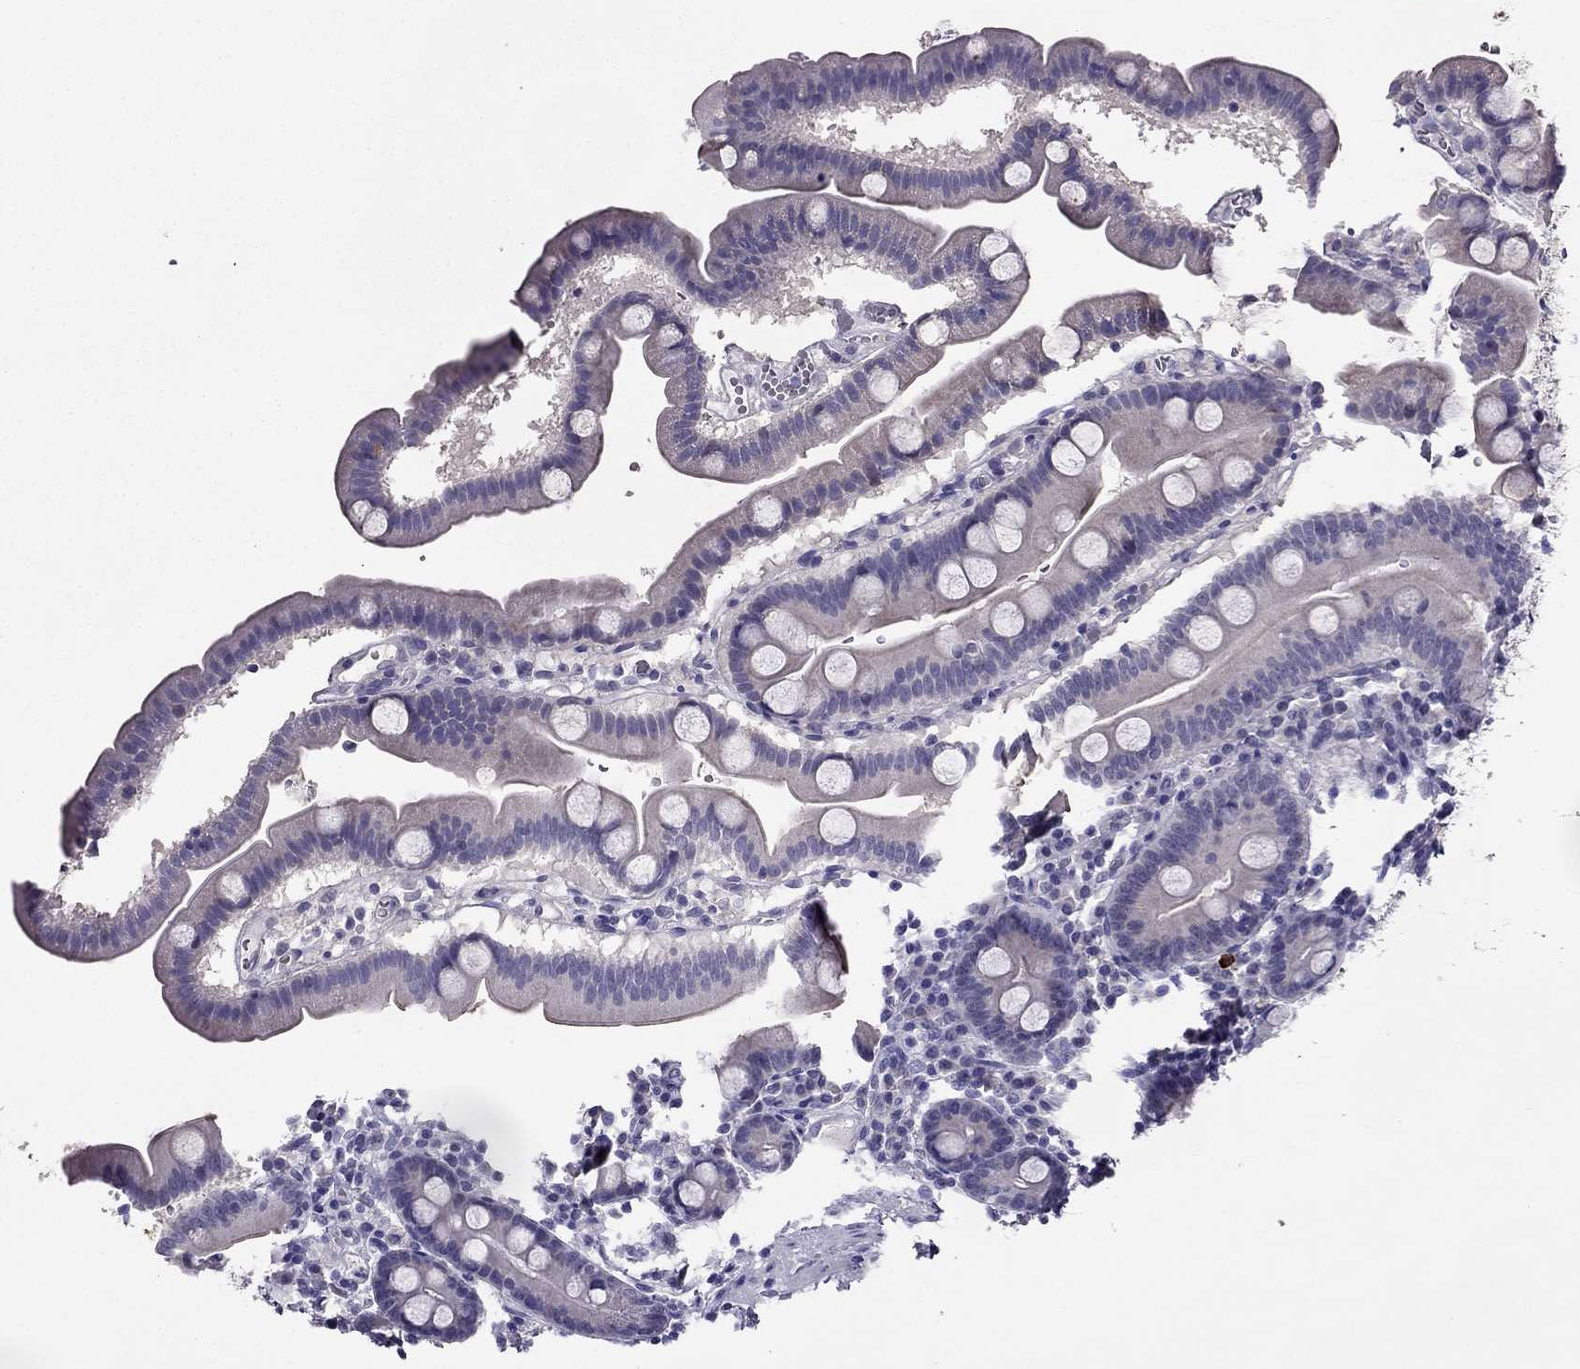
{"staining": {"intensity": "negative", "quantity": "none", "location": "none"}, "tissue": "duodenum", "cell_type": "Glandular cells", "image_type": "normal", "snomed": [{"axis": "morphology", "description": "Normal tissue, NOS"}, {"axis": "topography", "description": "Duodenum"}], "caption": "DAB (3,3'-diaminobenzidine) immunohistochemical staining of normal human duodenum exhibits no significant expression in glandular cells.", "gene": "DUSP15", "patient": {"sex": "male", "age": 59}}